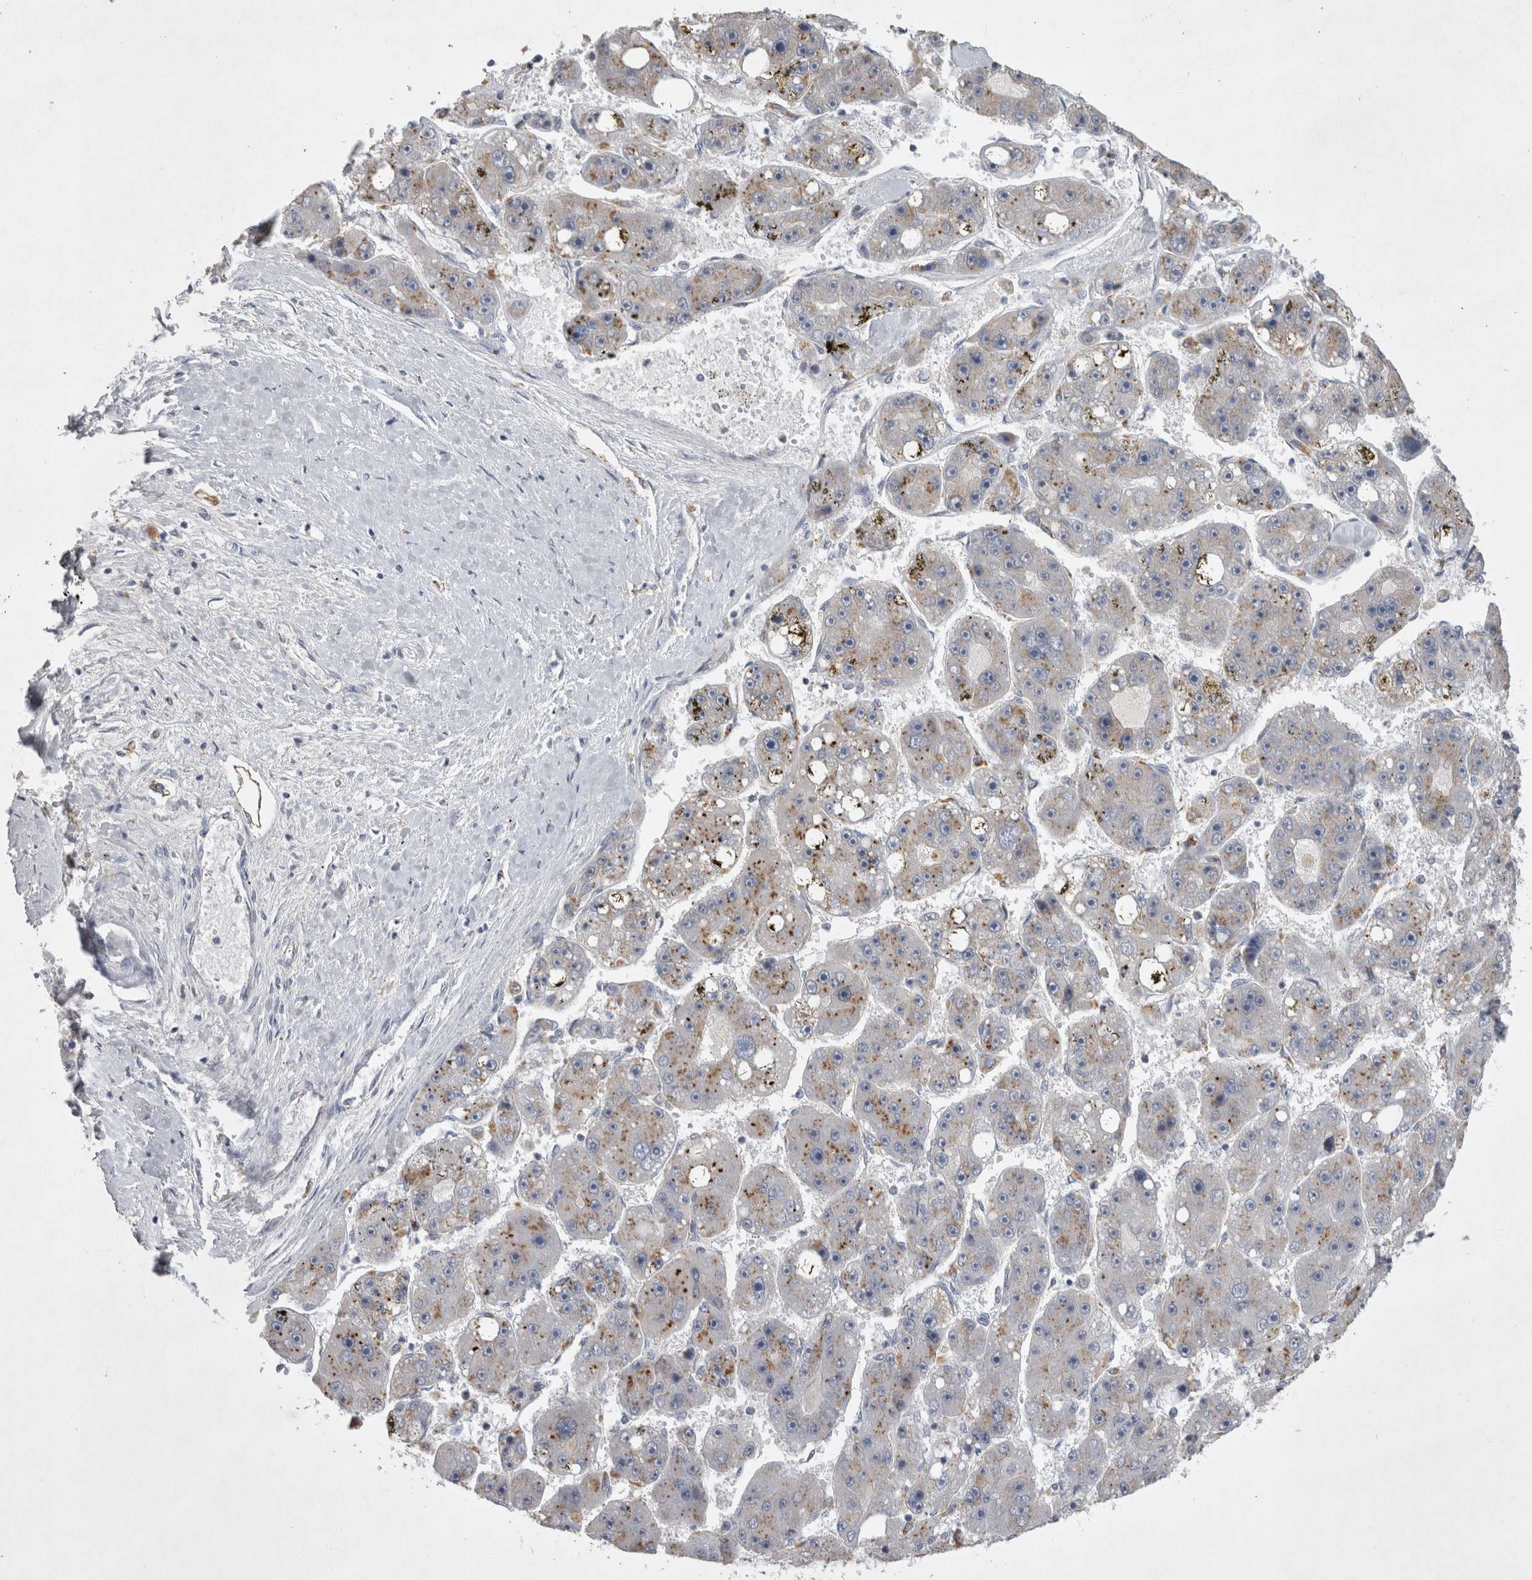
{"staining": {"intensity": "moderate", "quantity": "<25%", "location": "cytoplasmic/membranous"}, "tissue": "liver cancer", "cell_type": "Tumor cells", "image_type": "cancer", "snomed": [{"axis": "morphology", "description": "Carcinoma, Hepatocellular, NOS"}, {"axis": "topography", "description": "Liver"}], "caption": "About <25% of tumor cells in human liver hepatocellular carcinoma show moderate cytoplasmic/membranous protein staining as visualized by brown immunohistochemical staining.", "gene": "STRADB", "patient": {"sex": "female", "age": 61}}